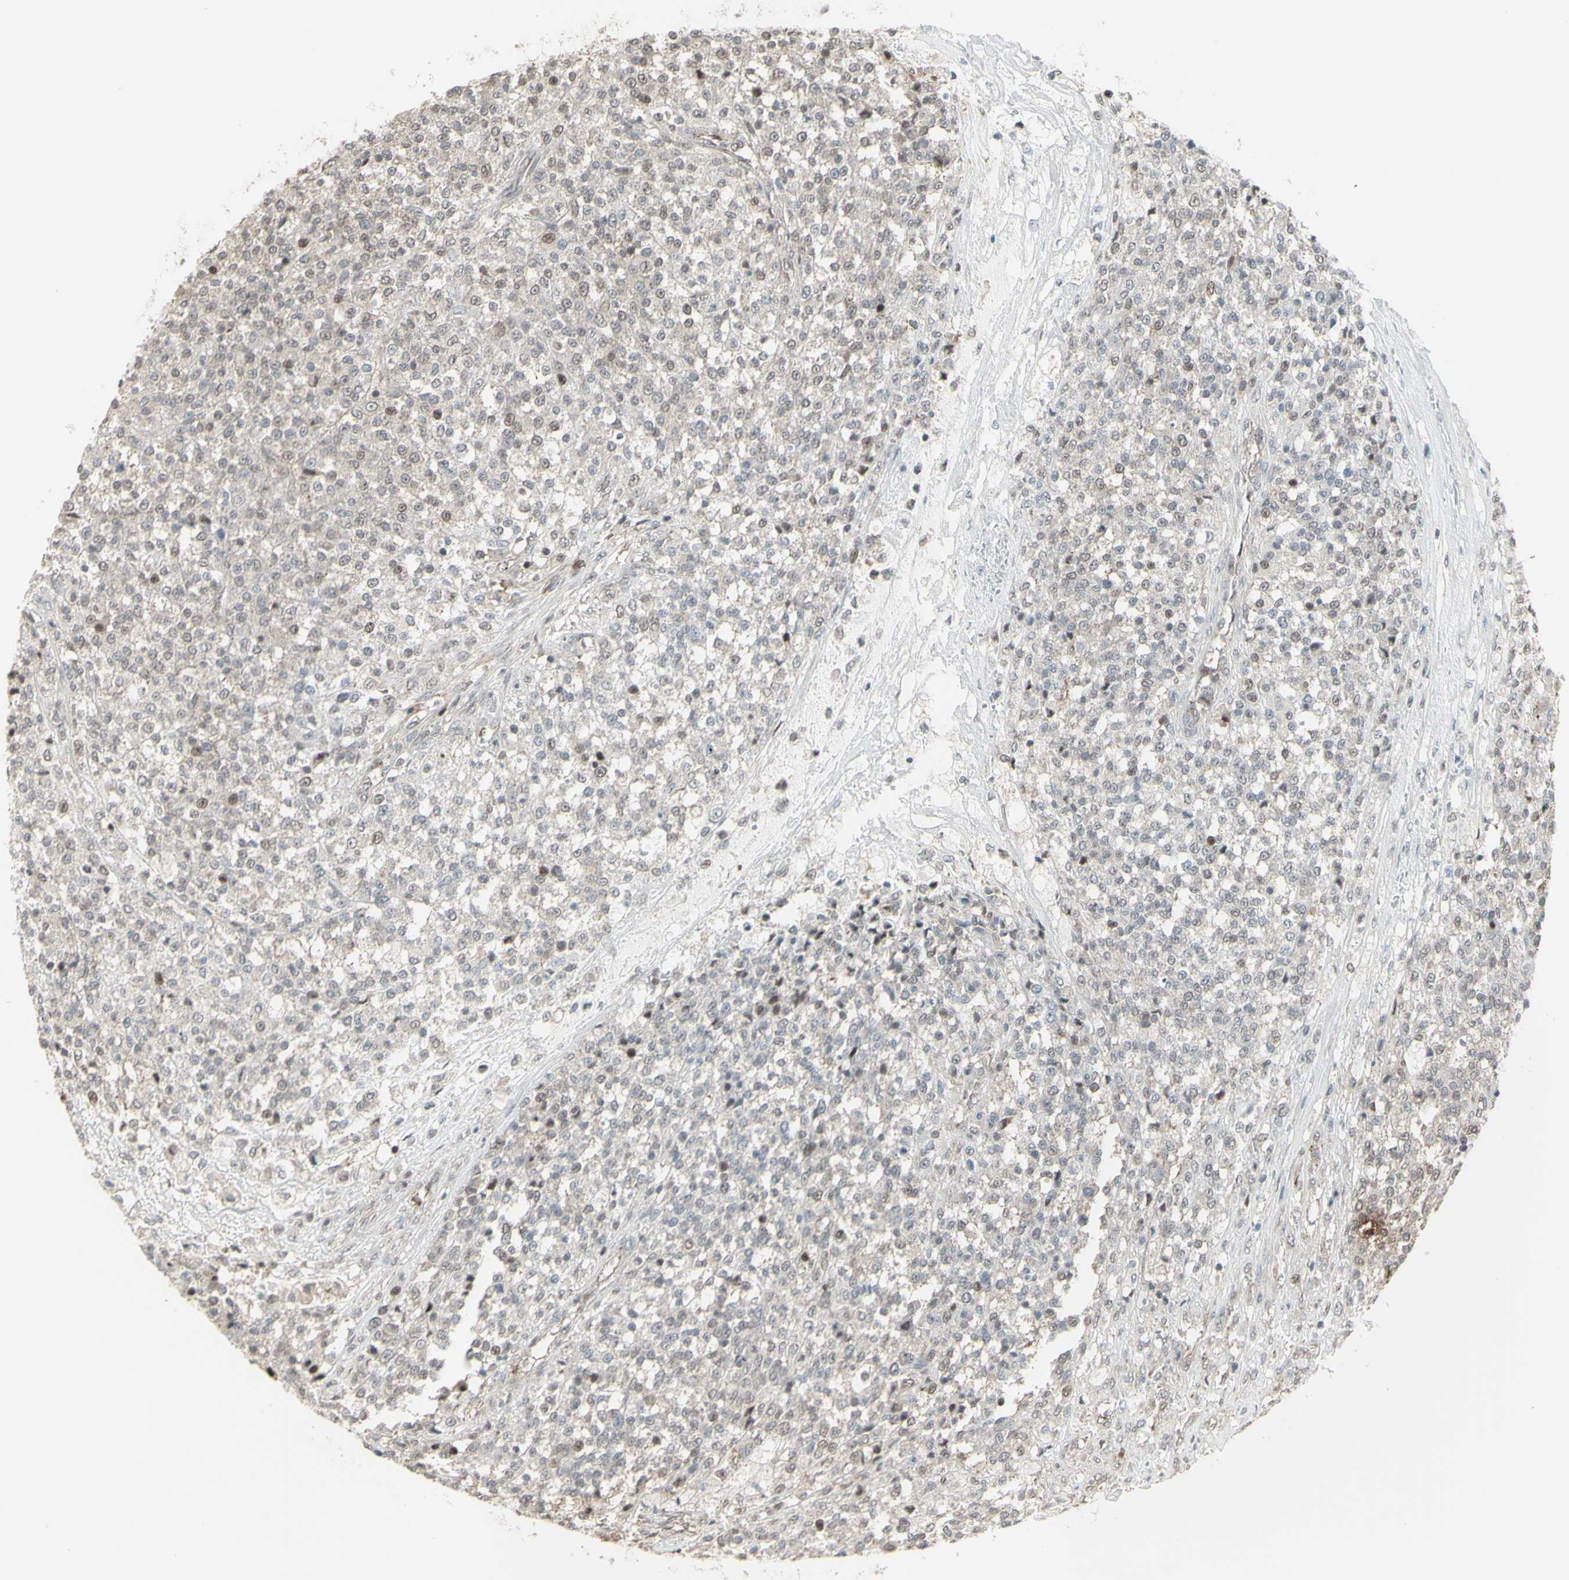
{"staining": {"intensity": "weak", "quantity": "<25%", "location": "nuclear"}, "tissue": "testis cancer", "cell_type": "Tumor cells", "image_type": "cancer", "snomed": [{"axis": "morphology", "description": "Seminoma, NOS"}, {"axis": "topography", "description": "Testis"}], "caption": "An image of human testis cancer (seminoma) is negative for staining in tumor cells. Nuclei are stained in blue.", "gene": "CD33", "patient": {"sex": "male", "age": 59}}